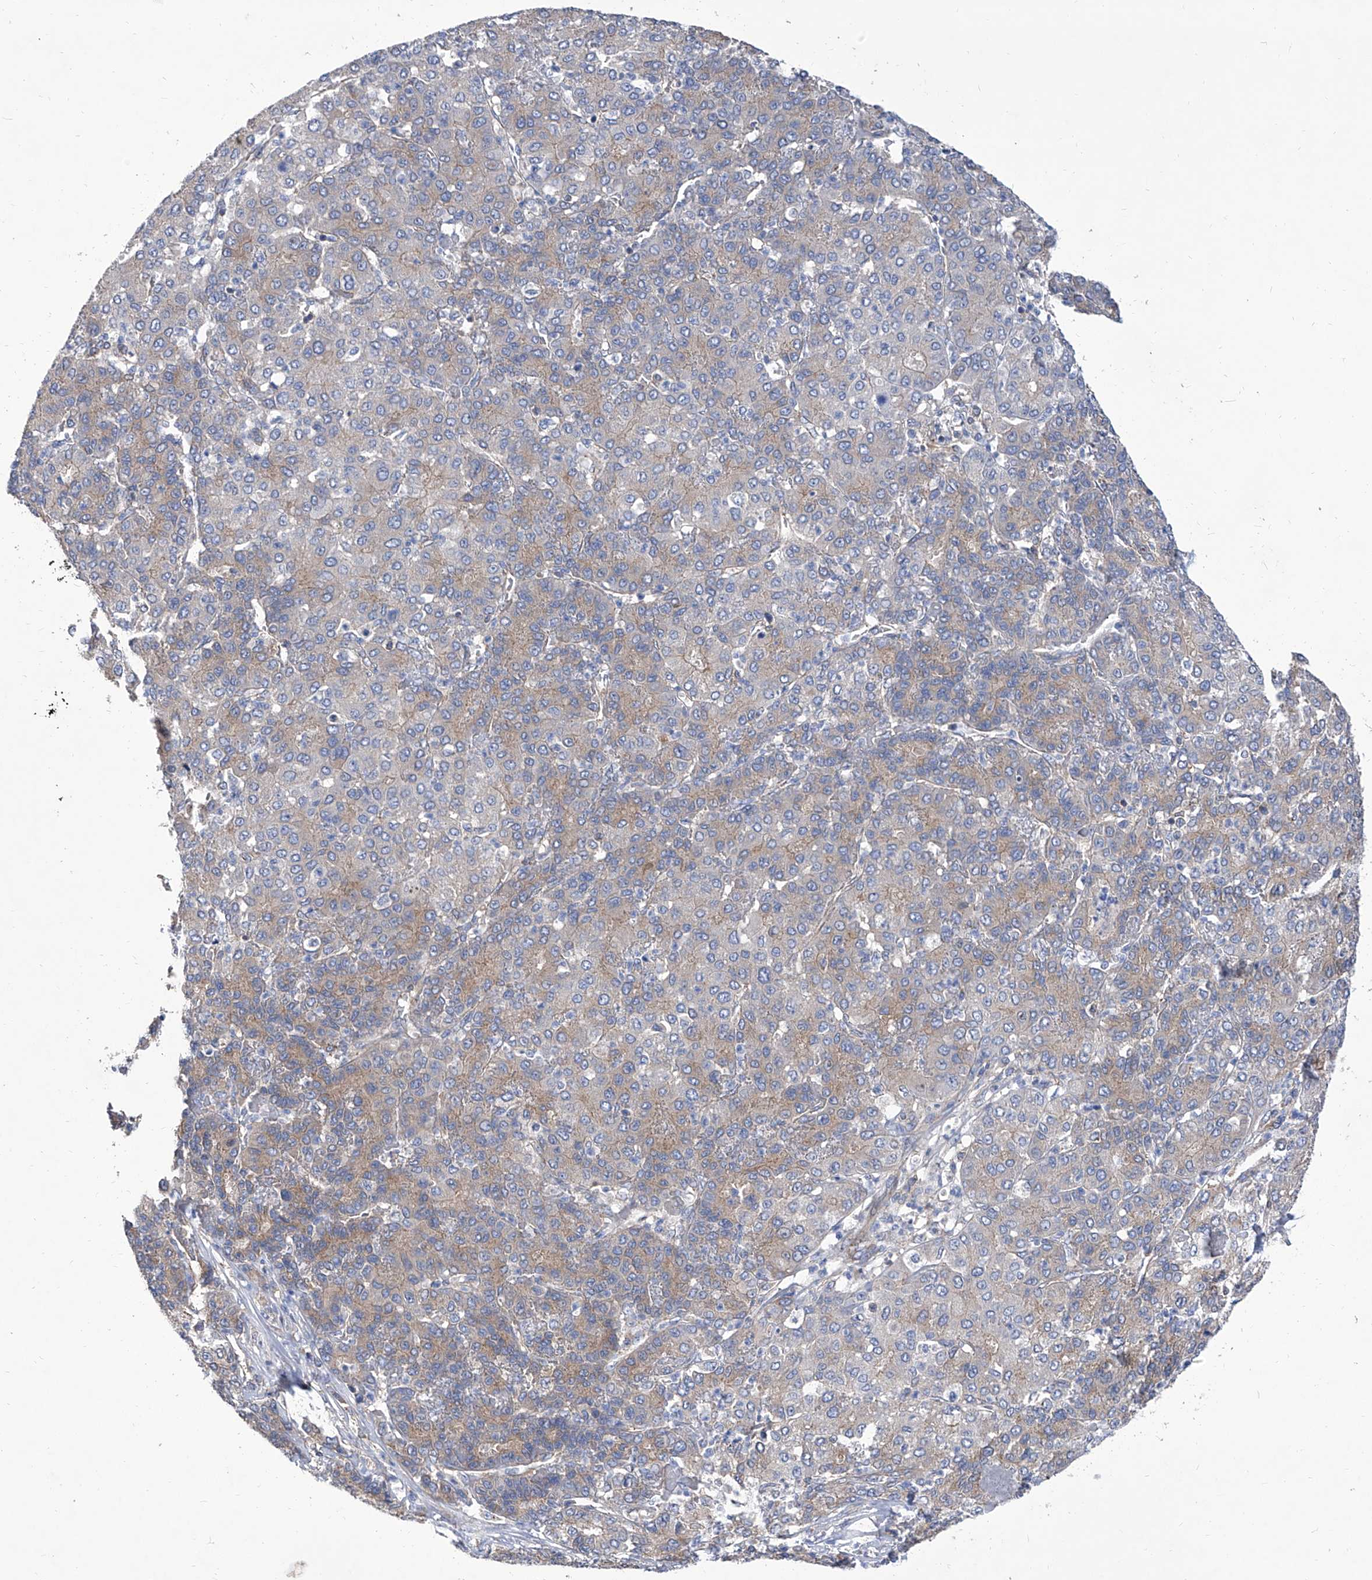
{"staining": {"intensity": "weak", "quantity": "25%-75%", "location": "cytoplasmic/membranous"}, "tissue": "liver cancer", "cell_type": "Tumor cells", "image_type": "cancer", "snomed": [{"axis": "morphology", "description": "Carcinoma, Hepatocellular, NOS"}, {"axis": "topography", "description": "Liver"}], "caption": "High-magnification brightfield microscopy of hepatocellular carcinoma (liver) stained with DAB (brown) and counterstained with hematoxylin (blue). tumor cells exhibit weak cytoplasmic/membranous positivity is present in about25%-75% of cells. (DAB IHC with brightfield microscopy, high magnification).", "gene": "TJAP1", "patient": {"sex": "male", "age": 65}}